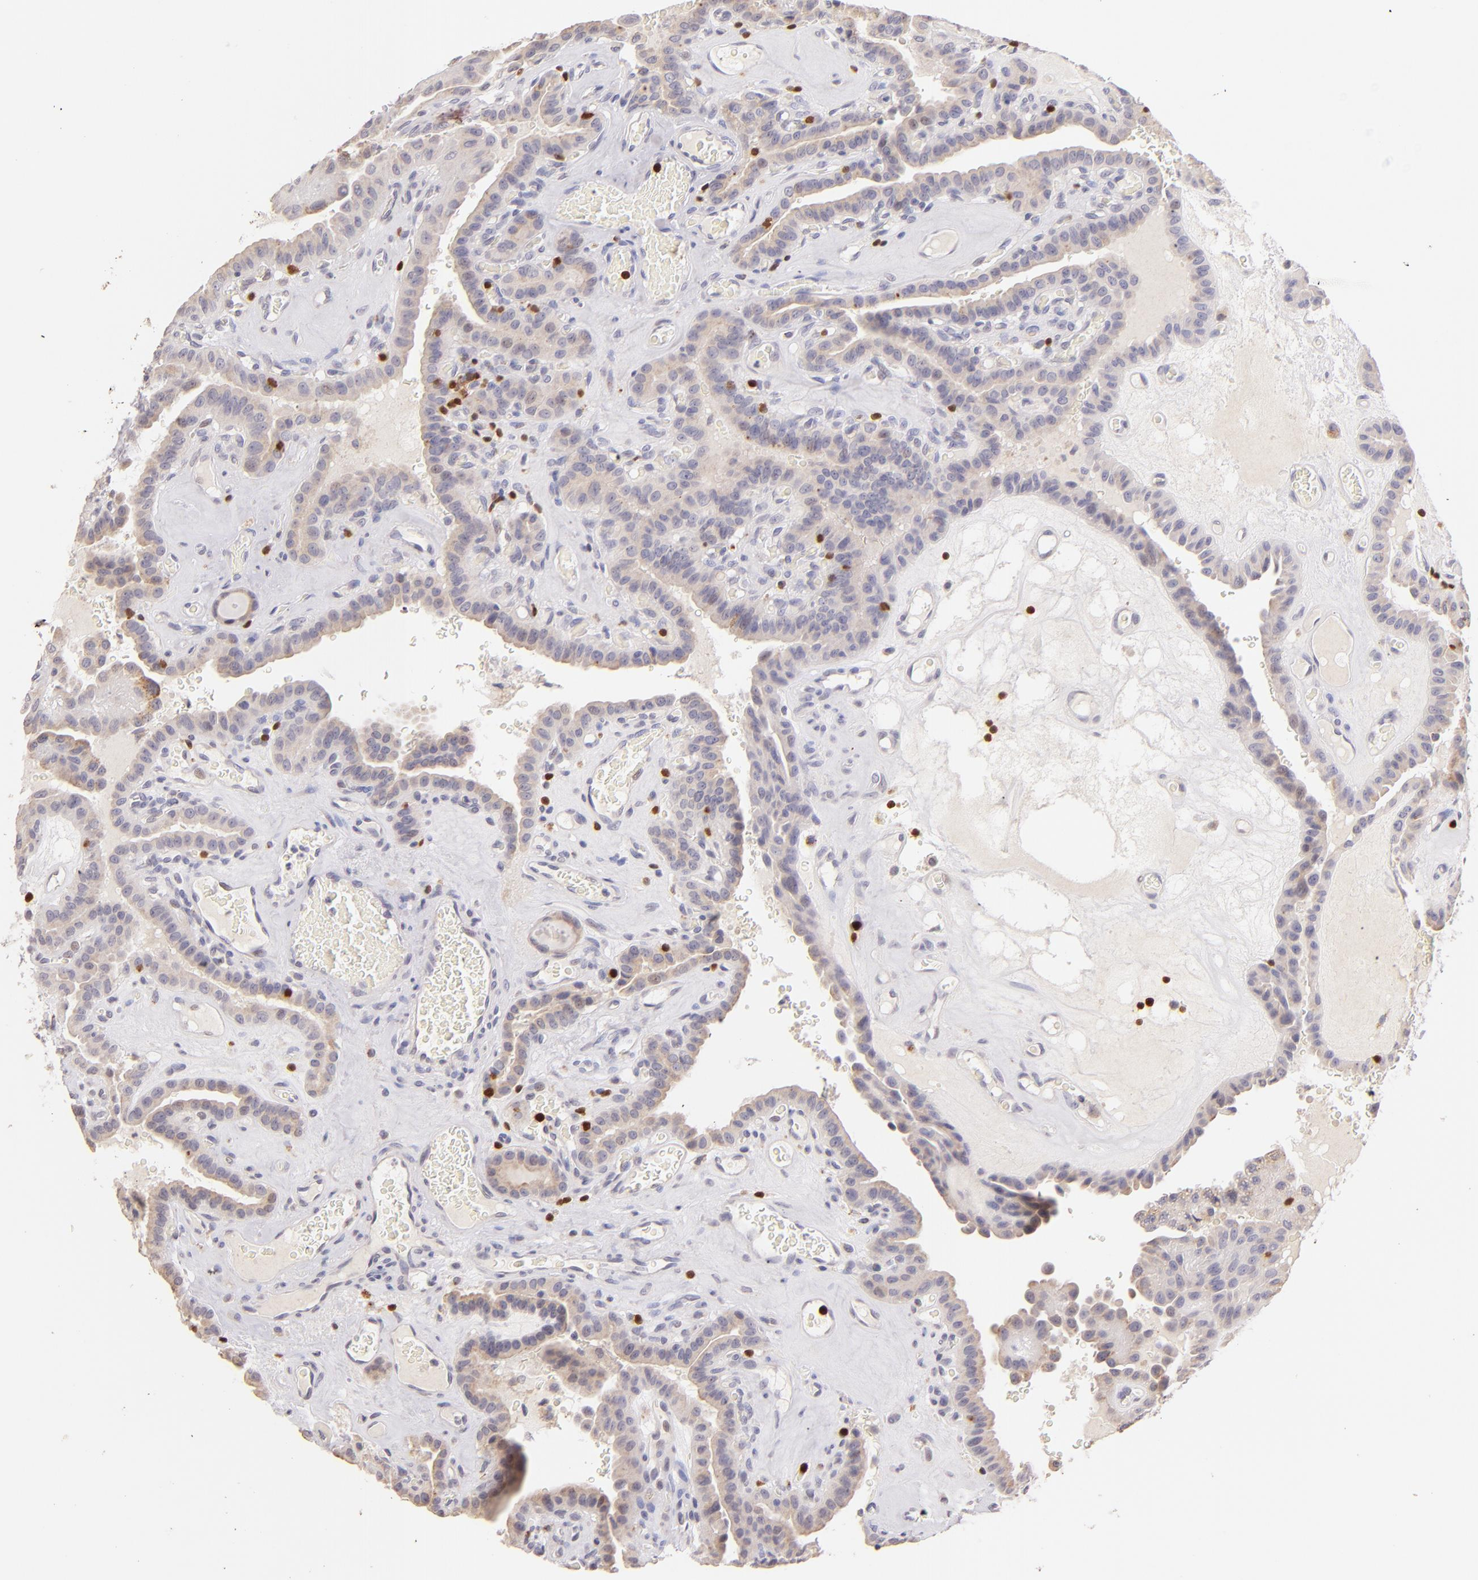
{"staining": {"intensity": "weak", "quantity": "25%-75%", "location": "cytoplasmic/membranous"}, "tissue": "thyroid cancer", "cell_type": "Tumor cells", "image_type": "cancer", "snomed": [{"axis": "morphology", "description": "Papillary adenocarcinoma, NOS"}, {"axis": "topography", "description": "Thyroid gland"}], "caption": "Thyroid cancer (papillary adenocarcinoma) stained for a protein (brown) reveals weak cytoplasmic/membranous positive staining in about 25%-75% of tumor cells.", "gene": "ZAP70", "patient": {"sex": "male", "age": 87}}